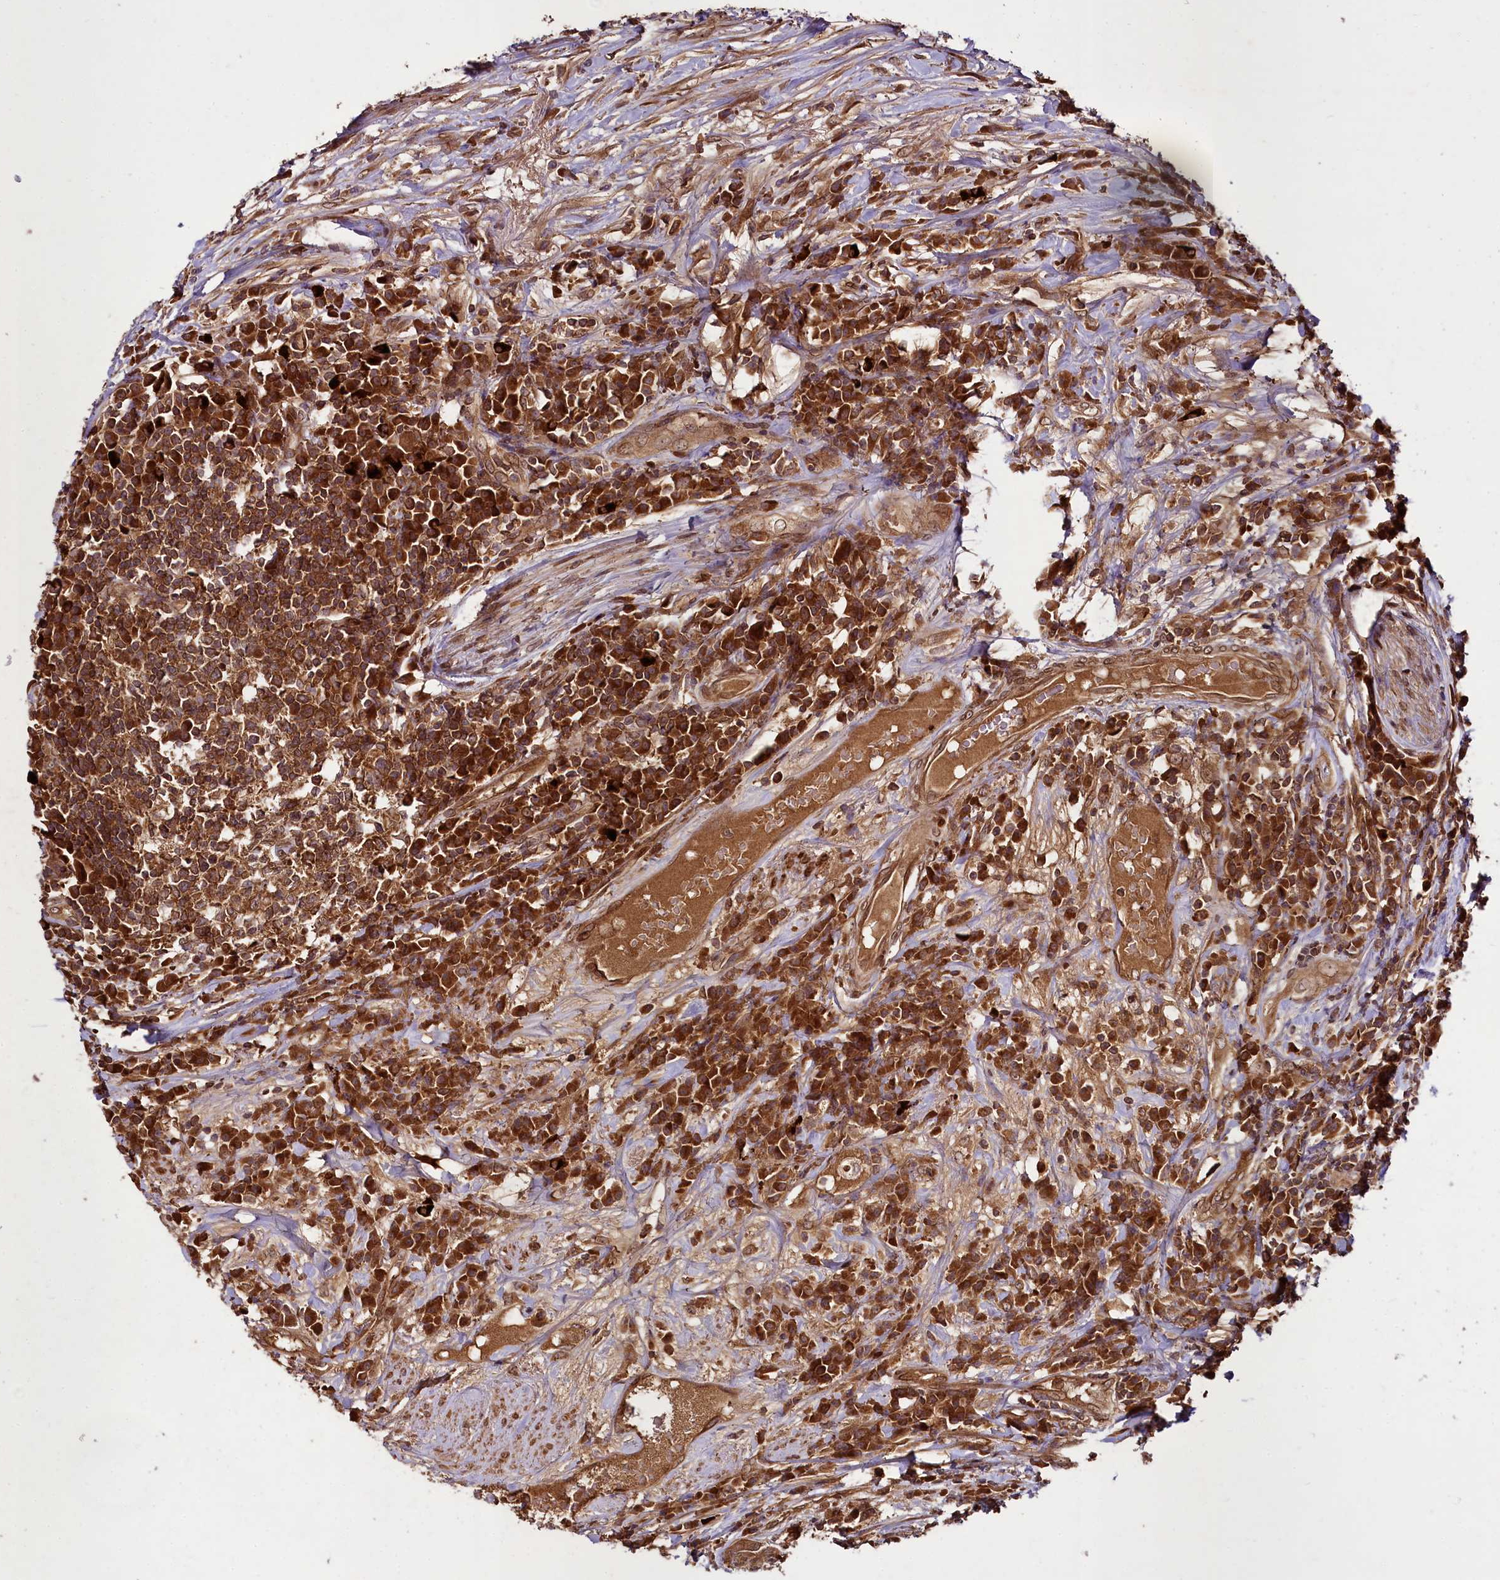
{"staining": {"intensity": "strong", "quantity": ">75%", "location": "cytoplasmic/membranous"}, "tissue": "urothelial cancer", "cell_type": "Tumor cells", "image_type": "cancer", "snomed": [{"axis": "morphology", "description": "Urothelial carcinoma, High grade"}, {"axis": "topography", "description": "Urinary bladder"}], "caption": "About >75% of tumor cells in high-grade urothelial carcinoma display strong cytoplasmic/membranous protein positivity as visualized by brown immunohistochemical staining.", "gene": "DCP1B", "patient": {"sex": "female", "age": 63}}